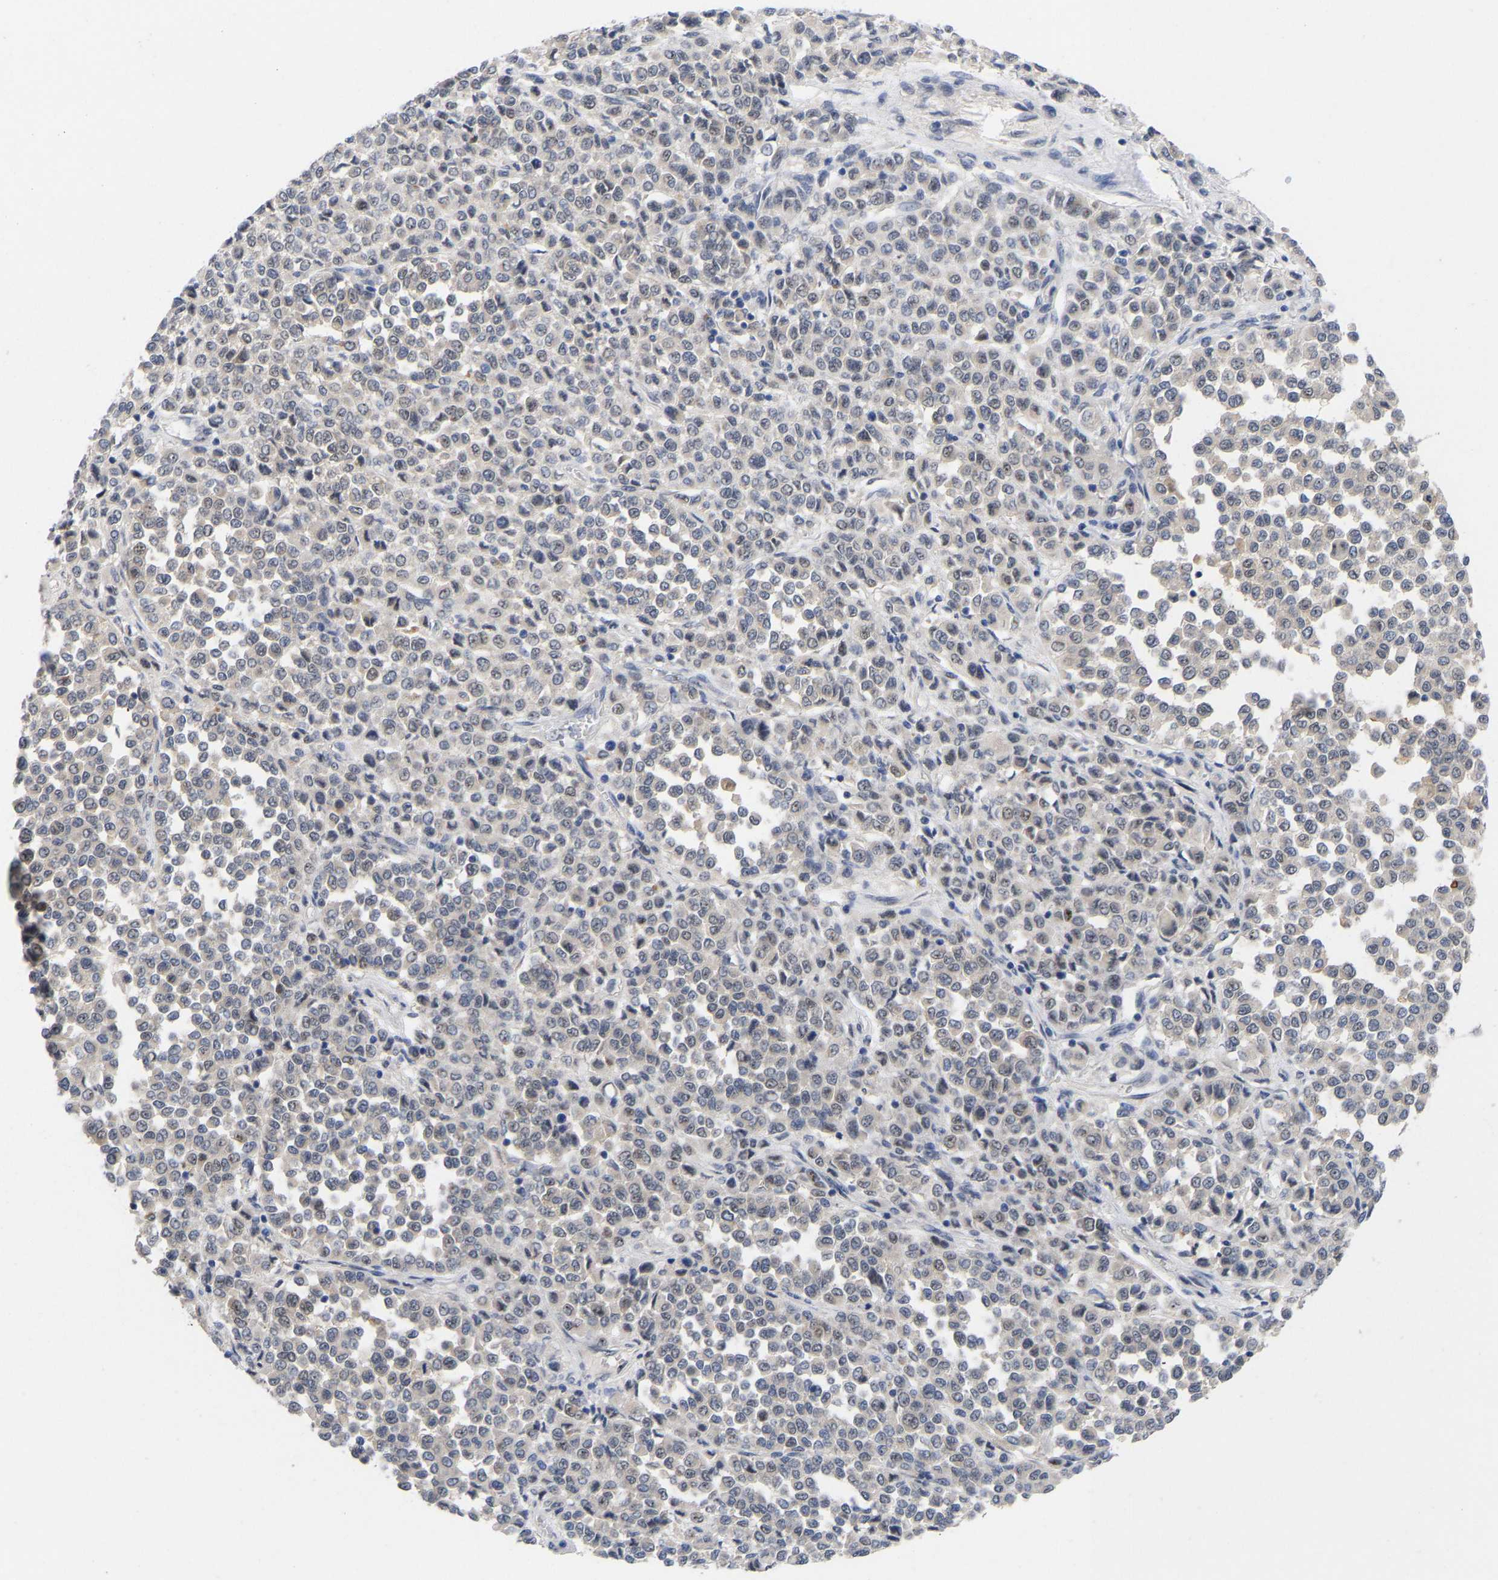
{"staining": {"intensity": "negative", "quantity": "none", "location": "none"}, "tissue": "melanoma", "cell_type": "Tumor cells", "image_type": "cancer", "snomed": [{"axis": "morphology", "description": "Malignant melanoma, Metastatic site"}, {"axis": "topography", "description": "Pancreas"}], "caption": "Immunohistochemical staining of human malignant melanoma (metastatic site) demonstrates no significant expression in tumor cells. (Brightfield microscopy of DAB immunohistochemistry at high magnification).", "gene": "NLE1", "patient": {"sex": "female", "age": 30}}